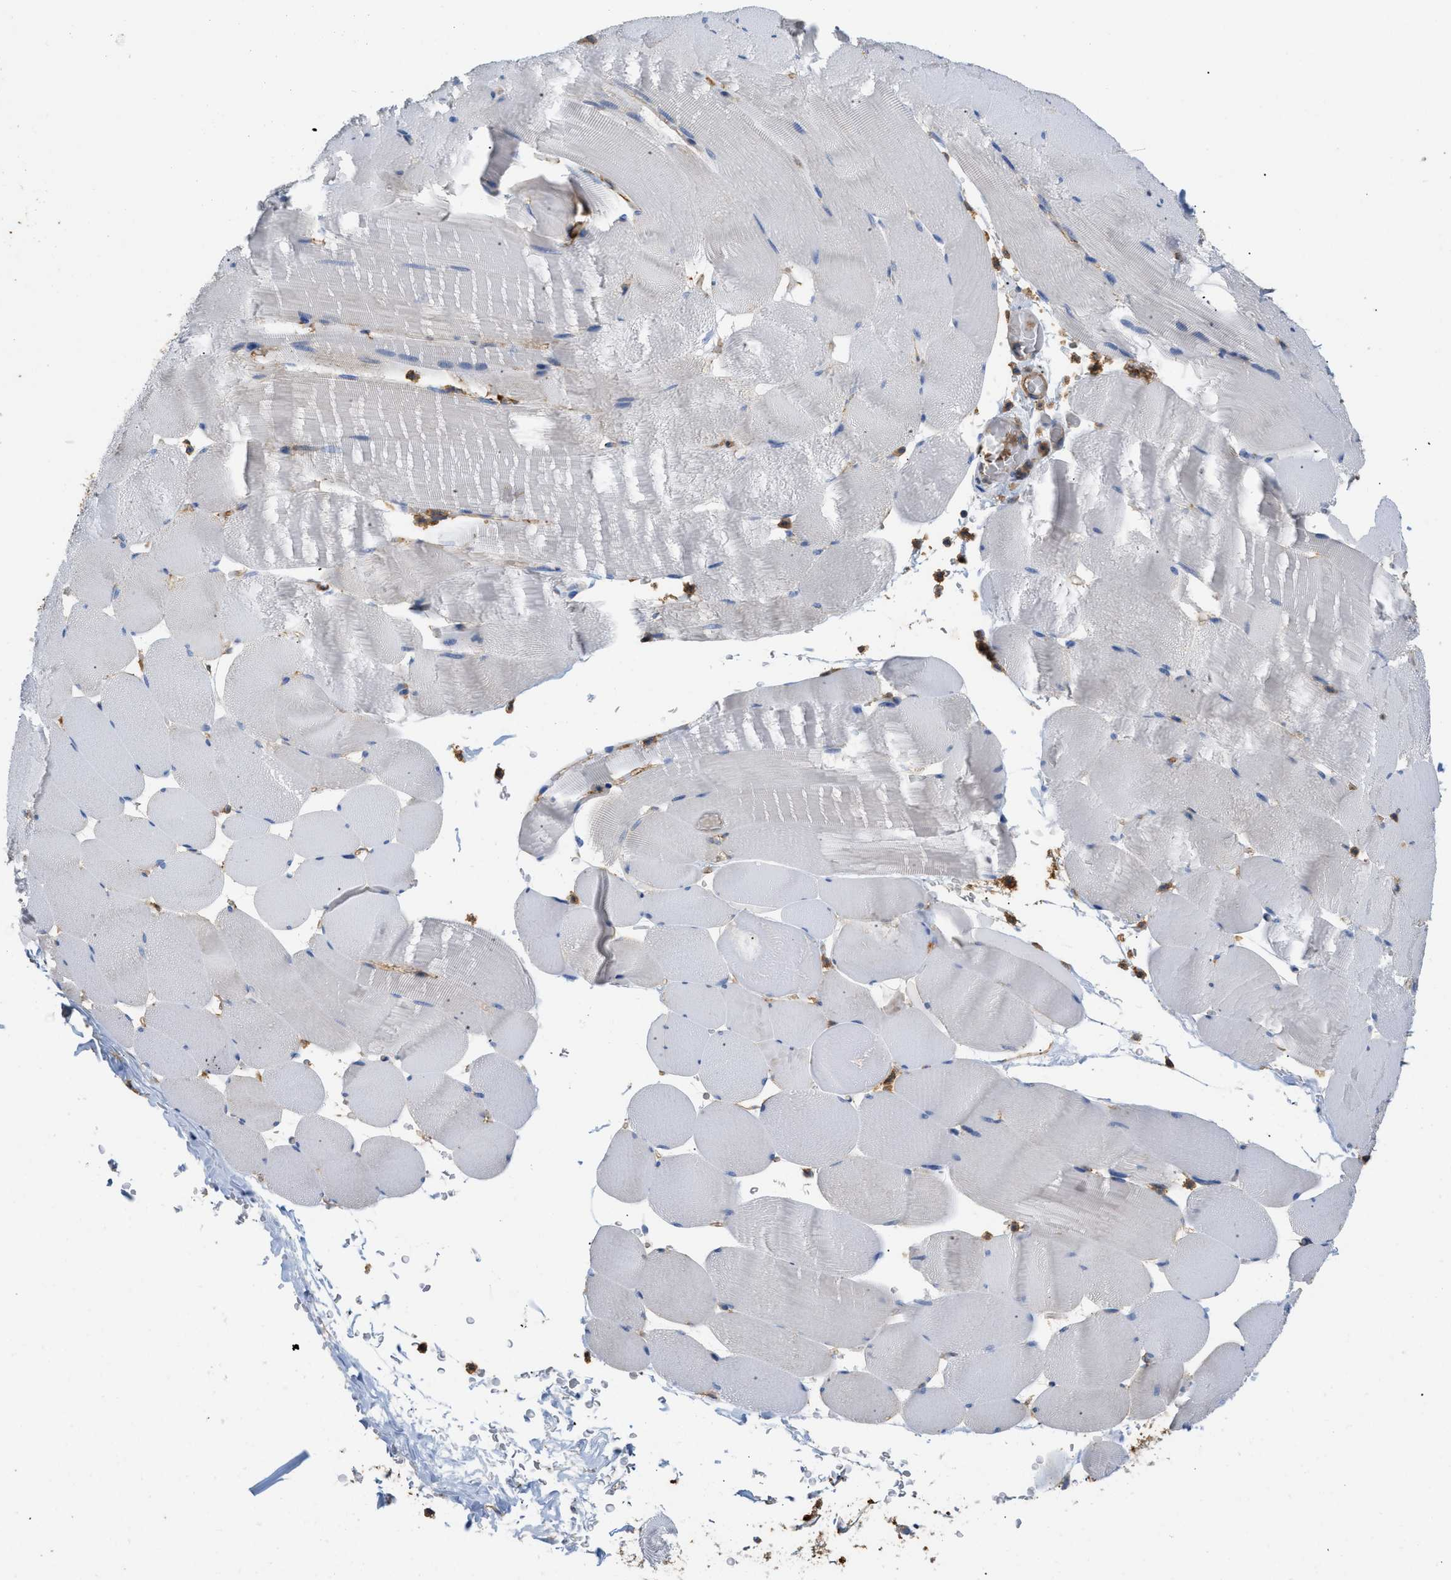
{"staining": {"intensity": "negative", "quantity": "none", "location": "none"}, "tissue": "skeletal muscle", "cell_type": "Myocytes", "image_type": "normal", "snomed": [{"axis": "morphology", "description": "Normal tissue, NOS"}, {"axis": "topography", "description": "Skeletal muscle"}], "caption": "High magnification brightfield microscopy of normal skeletal muscle stained with DAB (brown) and counterstained with hematoxylin (blue): myocytes show no significant staining. (Brightfield microscopy of DAB immunohistochemistry (IHC) at high magnification).", "gene": "GNB4", "patient": {"sex": "male", "age": 62}}